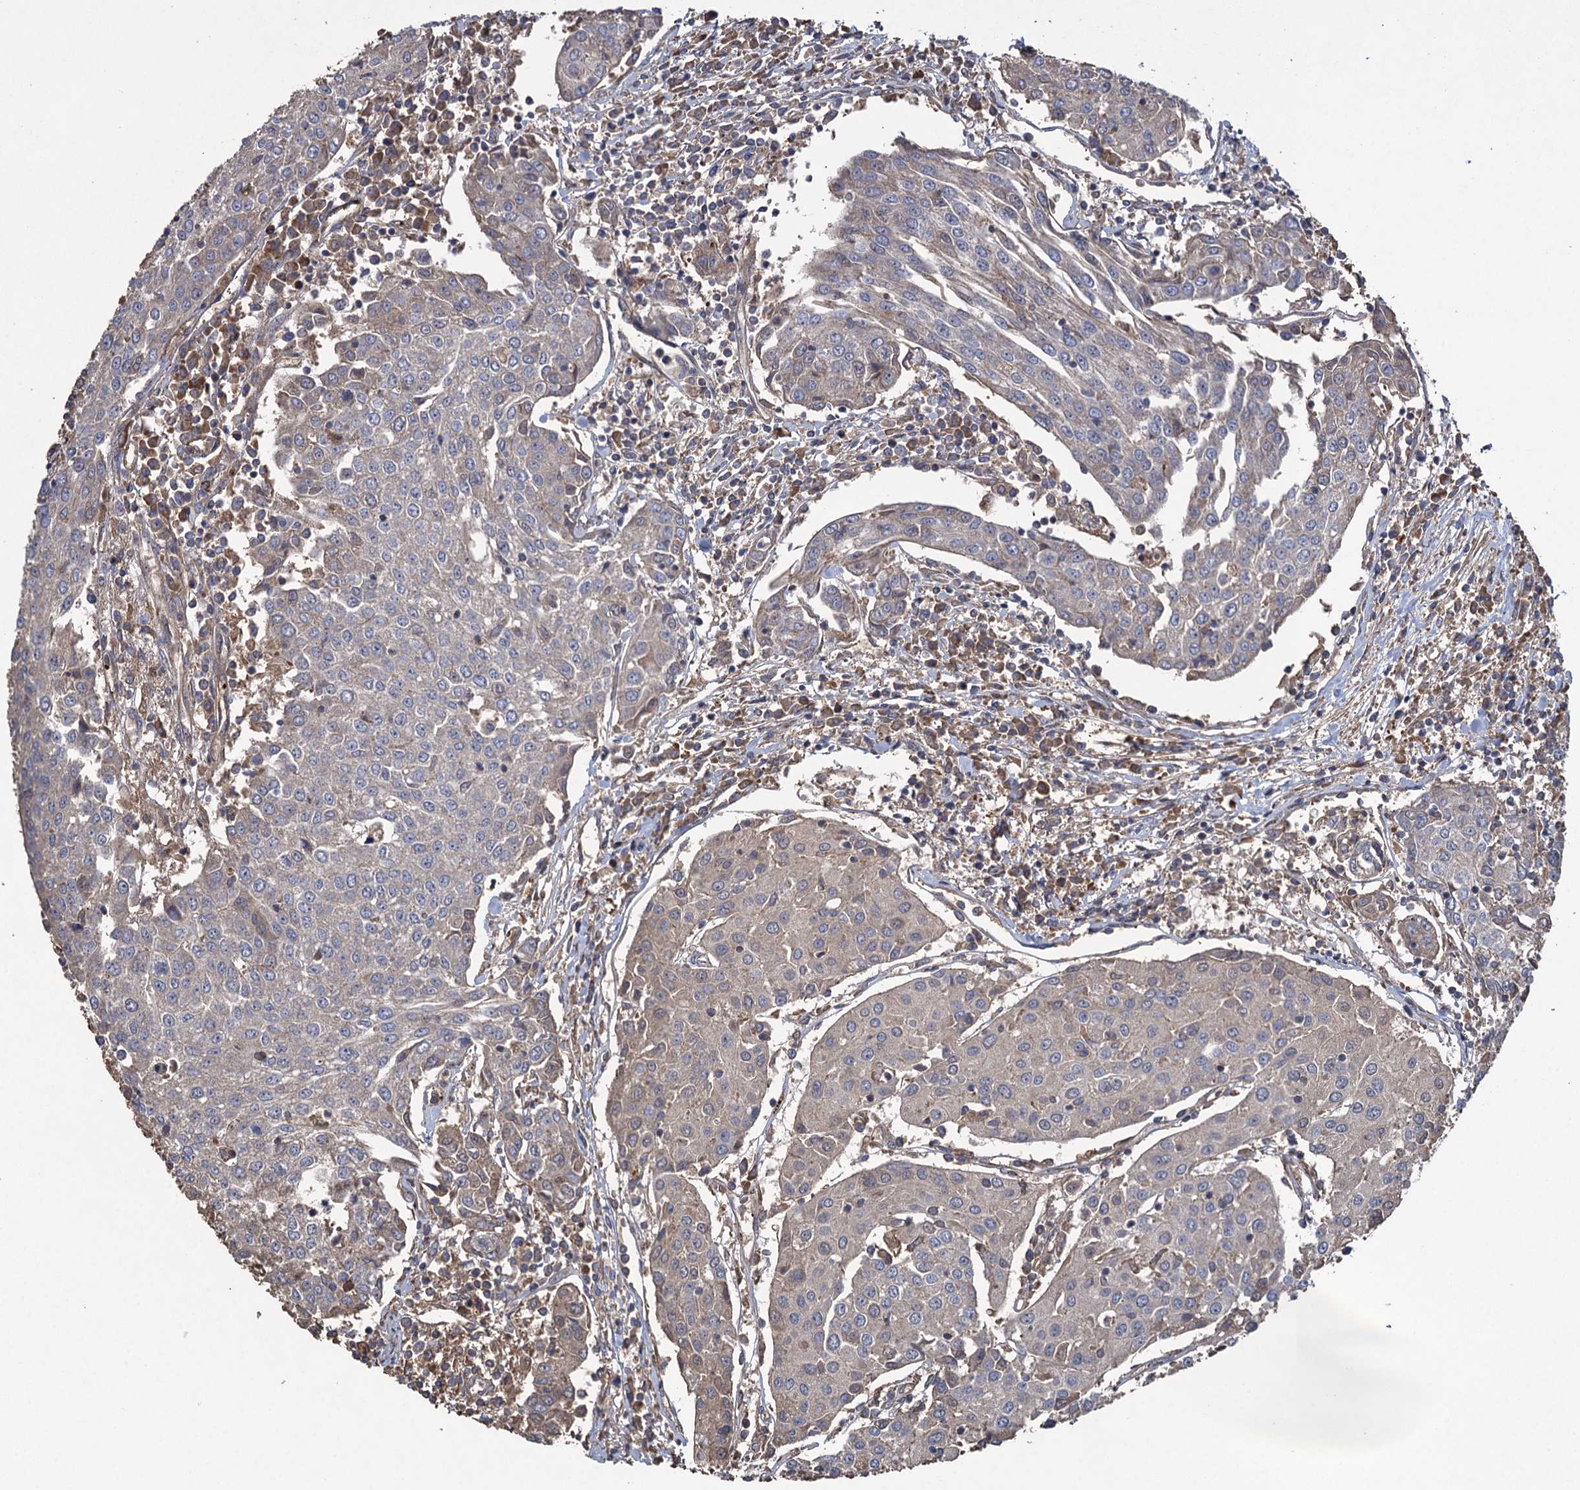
{"staining": {"intensity": "negative", "quantity": "none", "location": "none"}, "tissue": "urothelial cancer", "cell_type": "Tumor cells", "image_type": "cancer", "snomed": [{"axis": "morphology", "description": "Urothelial carcinoma, High grade"}, {"axis": "topography", "description": "Urinary bladder"}], "caption": "Histopathology image shows no protein expression in tumor cells of high-grade urothelial carcinoma tissue.", "gene": "TXNDC11", "patient": {"sex": "female", "age": 85}}